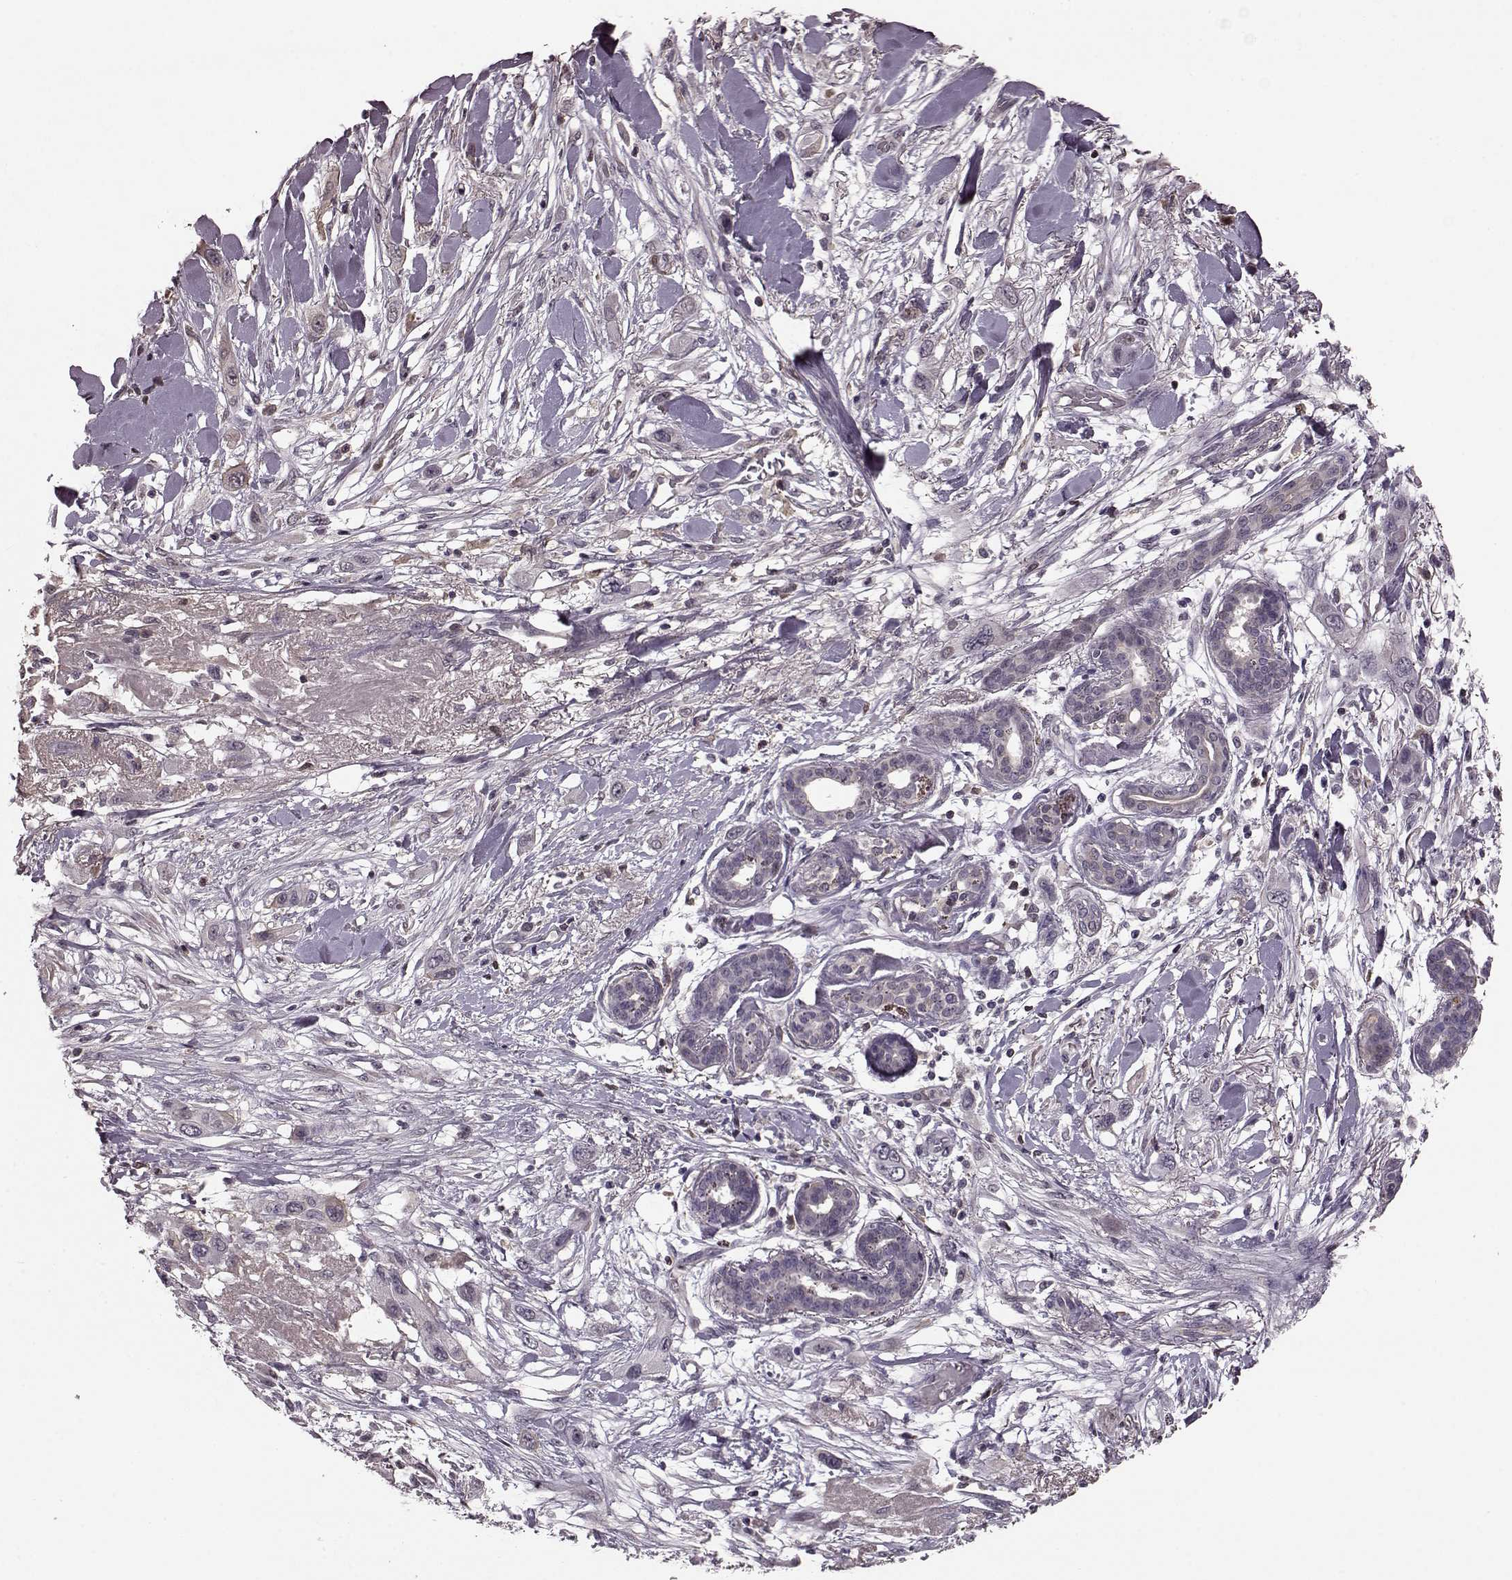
{"staining": {"intensity": "negative", "quantity": "none", "location": "none"}, "tissue": "skin cancer", "cell_type": "Tumor cells", "image_type": "cancer", "snomed": [{"axis": "morphology", "description": "Squamous cell carcinoma, NOS"}, {"axis": "topography", "description": "Skin"}], "caption": "Immunohistochemistry micrograph of human skin cancer stained for a protein (brown), which demonstrates no staining in tumor cells.", "gene": "NRL", "patient": {"sex": "male", "age": 79}}